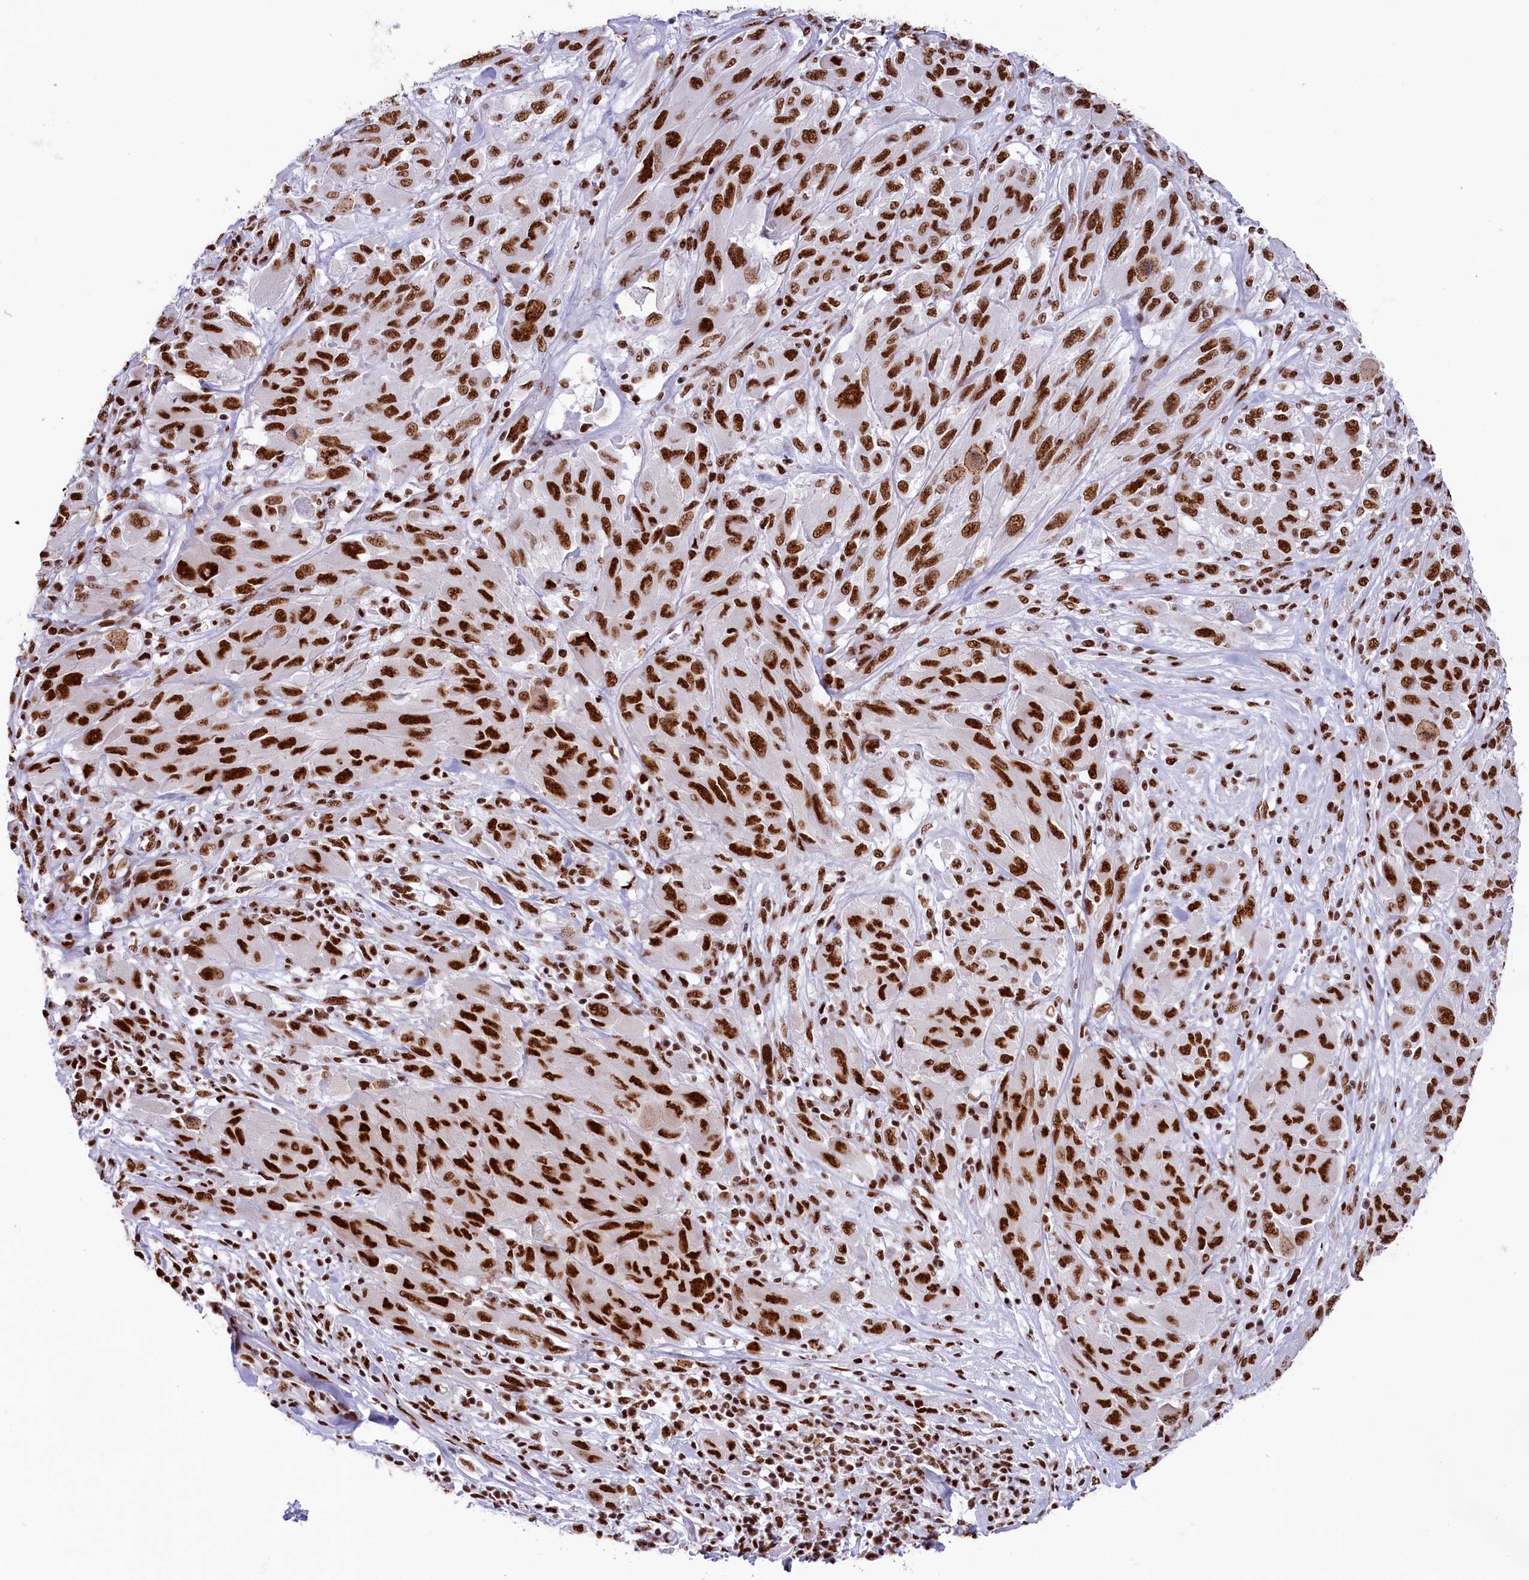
{"staining": {"intensity": "strong", "quantity": ">75%", "location": "nuclear"}, "tissue": "melanoma", "cell_type": "Tumor cells", "image_type": "cancer", "snomed": [{"axis": "morphology", "description": "Malignant melanoma, NOS"}, {"axis": "topography", "description": "Skin"}], "caption": "Immunohistochemistry micrograph of neoplastic tissue: malignant melanoma stained using IHC reveals high levels of strong protein expression localized specifically in the nuclear of tumor cells, appearing as a nuclear brown color.", "gene": "SNRNP70", "patient": {"sex": "female", "age": 91}}